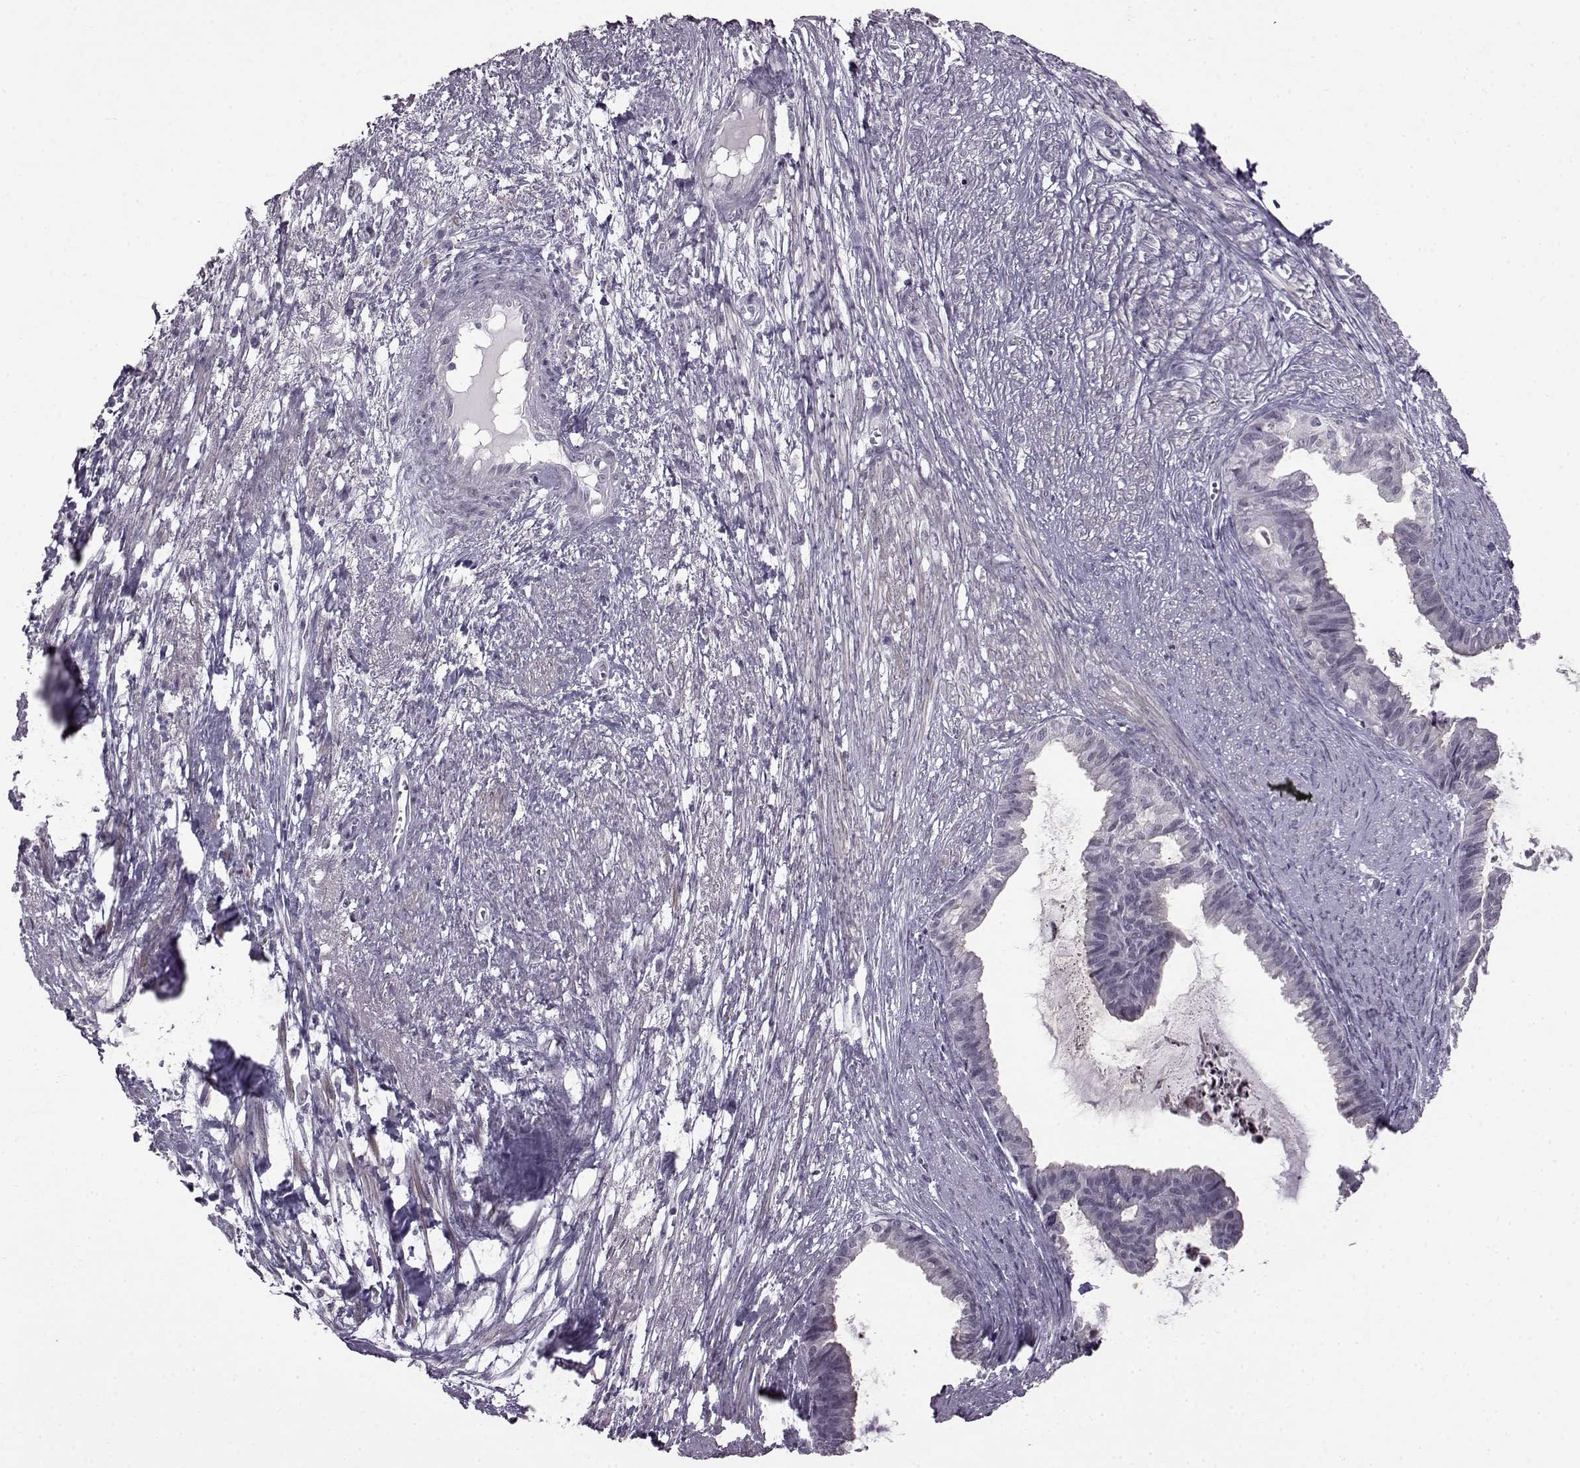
{"staining": {"intensity": "negative", "quantity": "none", "location": "none"}, "tissue": "endometrial cancer", "cell_type": "Tumor cells", "image_type": "cancer", "snomed": [{"axis": "morphology", "description": "Adenocarcinoma, NOS"}, {"axis": "topography", "description": "Endometrium"}], "caption": "Micrograph shows no significant protein staining in tumor cells of endometrial cancer.", "gene": "SLC28A2", "patient": {"sex": "female", "age": 86}}